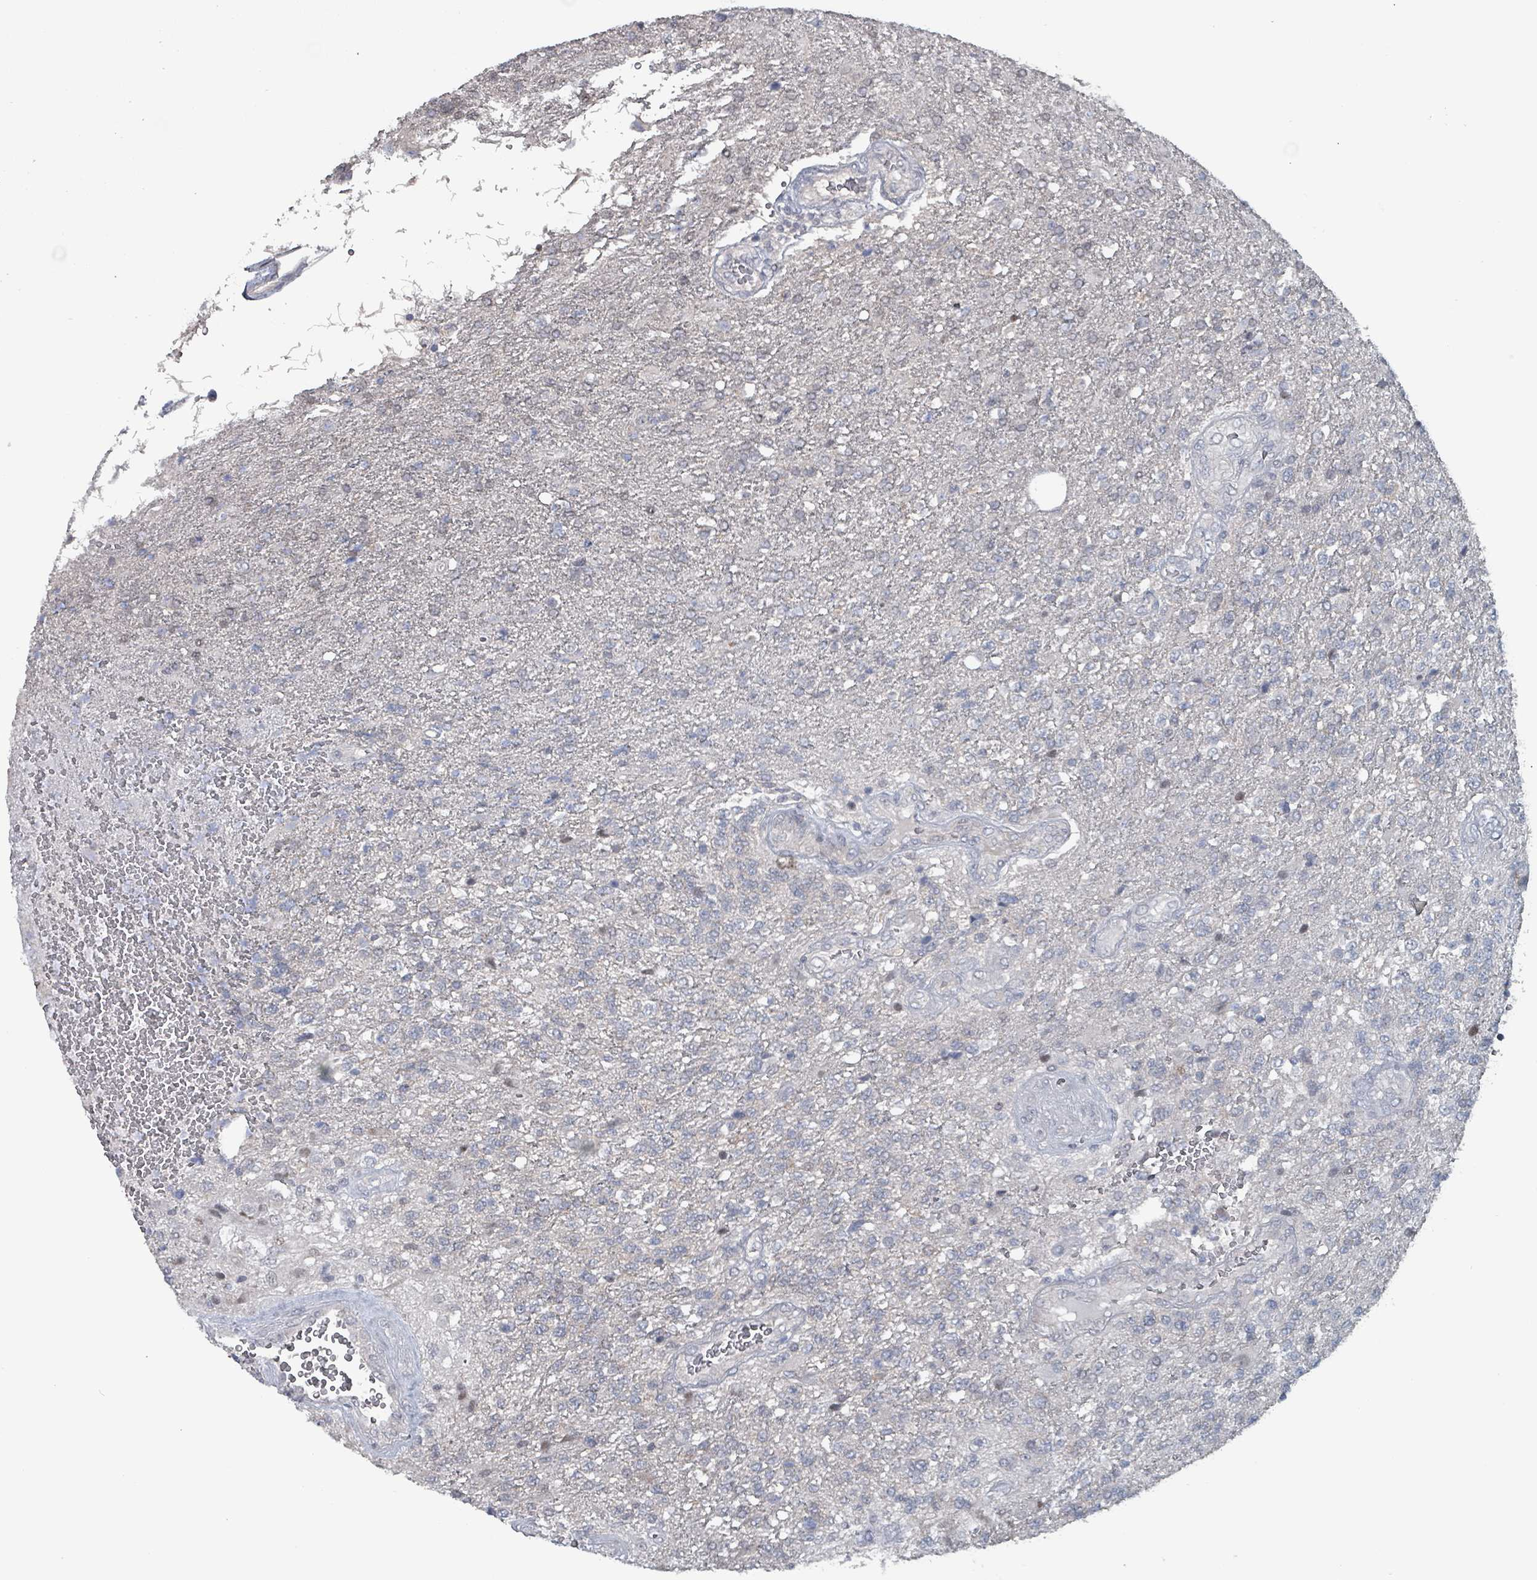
{"staining": {"intensity": "negative", "quantity": "none", "location": "none"}, "tissue": "glioma", "cell_type": "Tumor cells", "image_type": "cancer", "snomed": [{"axis": "morphology", "description": "Glioma, malignant, High grade"}, {"axis": "topography", "description": "Brain"}], "caption": "The micrograph reveals no significant staining in tumor cells of glioma.", "gene": "BIVM", "patient": {"sex": "male", "age": 56}}